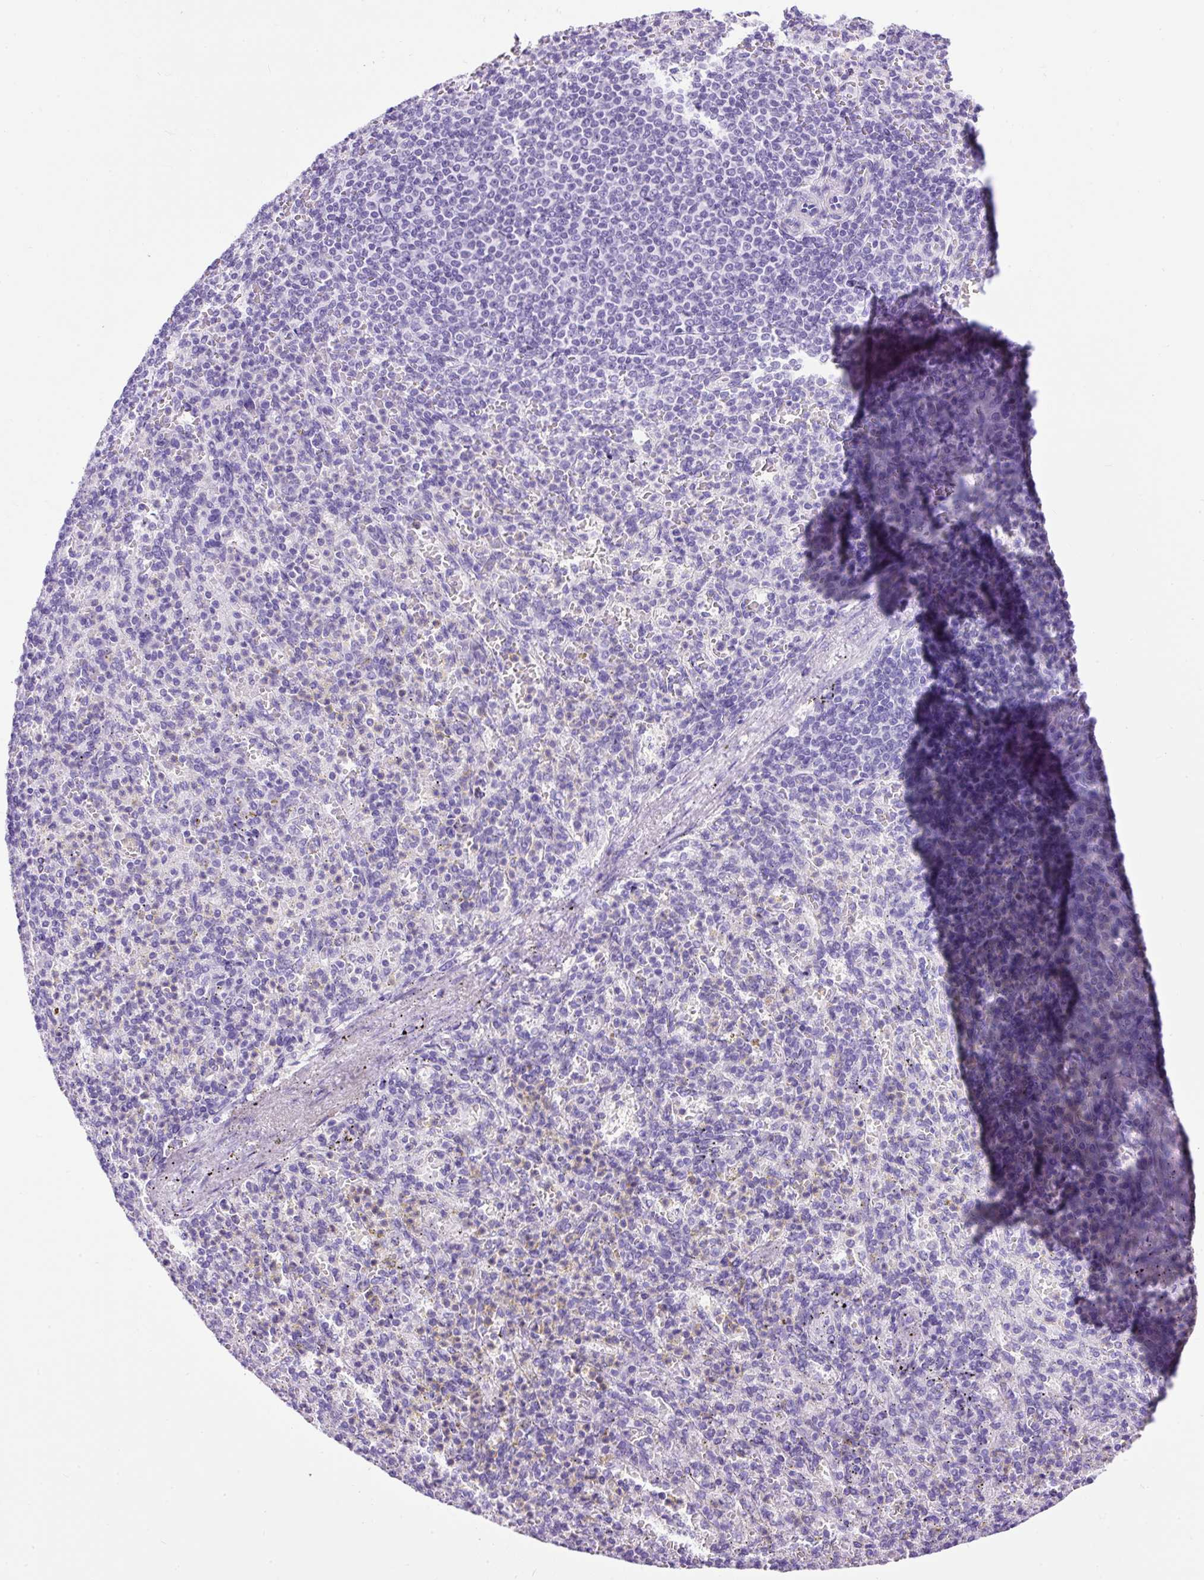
{"staining": {"intensity": "negative", "quantity": "none", "location": "none"}, "tissue": "spleen", "cell_type": "Cells in red pulp", "image_type": "normal", "snomed": [{"axis": "morphology", "description": "Normal tissue, NOS"}, {"axis": "topography", "description": "Spleen"}], "caption": "The image demonstrates no staining of cells in red pulp in benign spleen. Nuclei are stained in blue.", "gene": "PDIA2", "patient": {"sex": "female", "age": 74}}